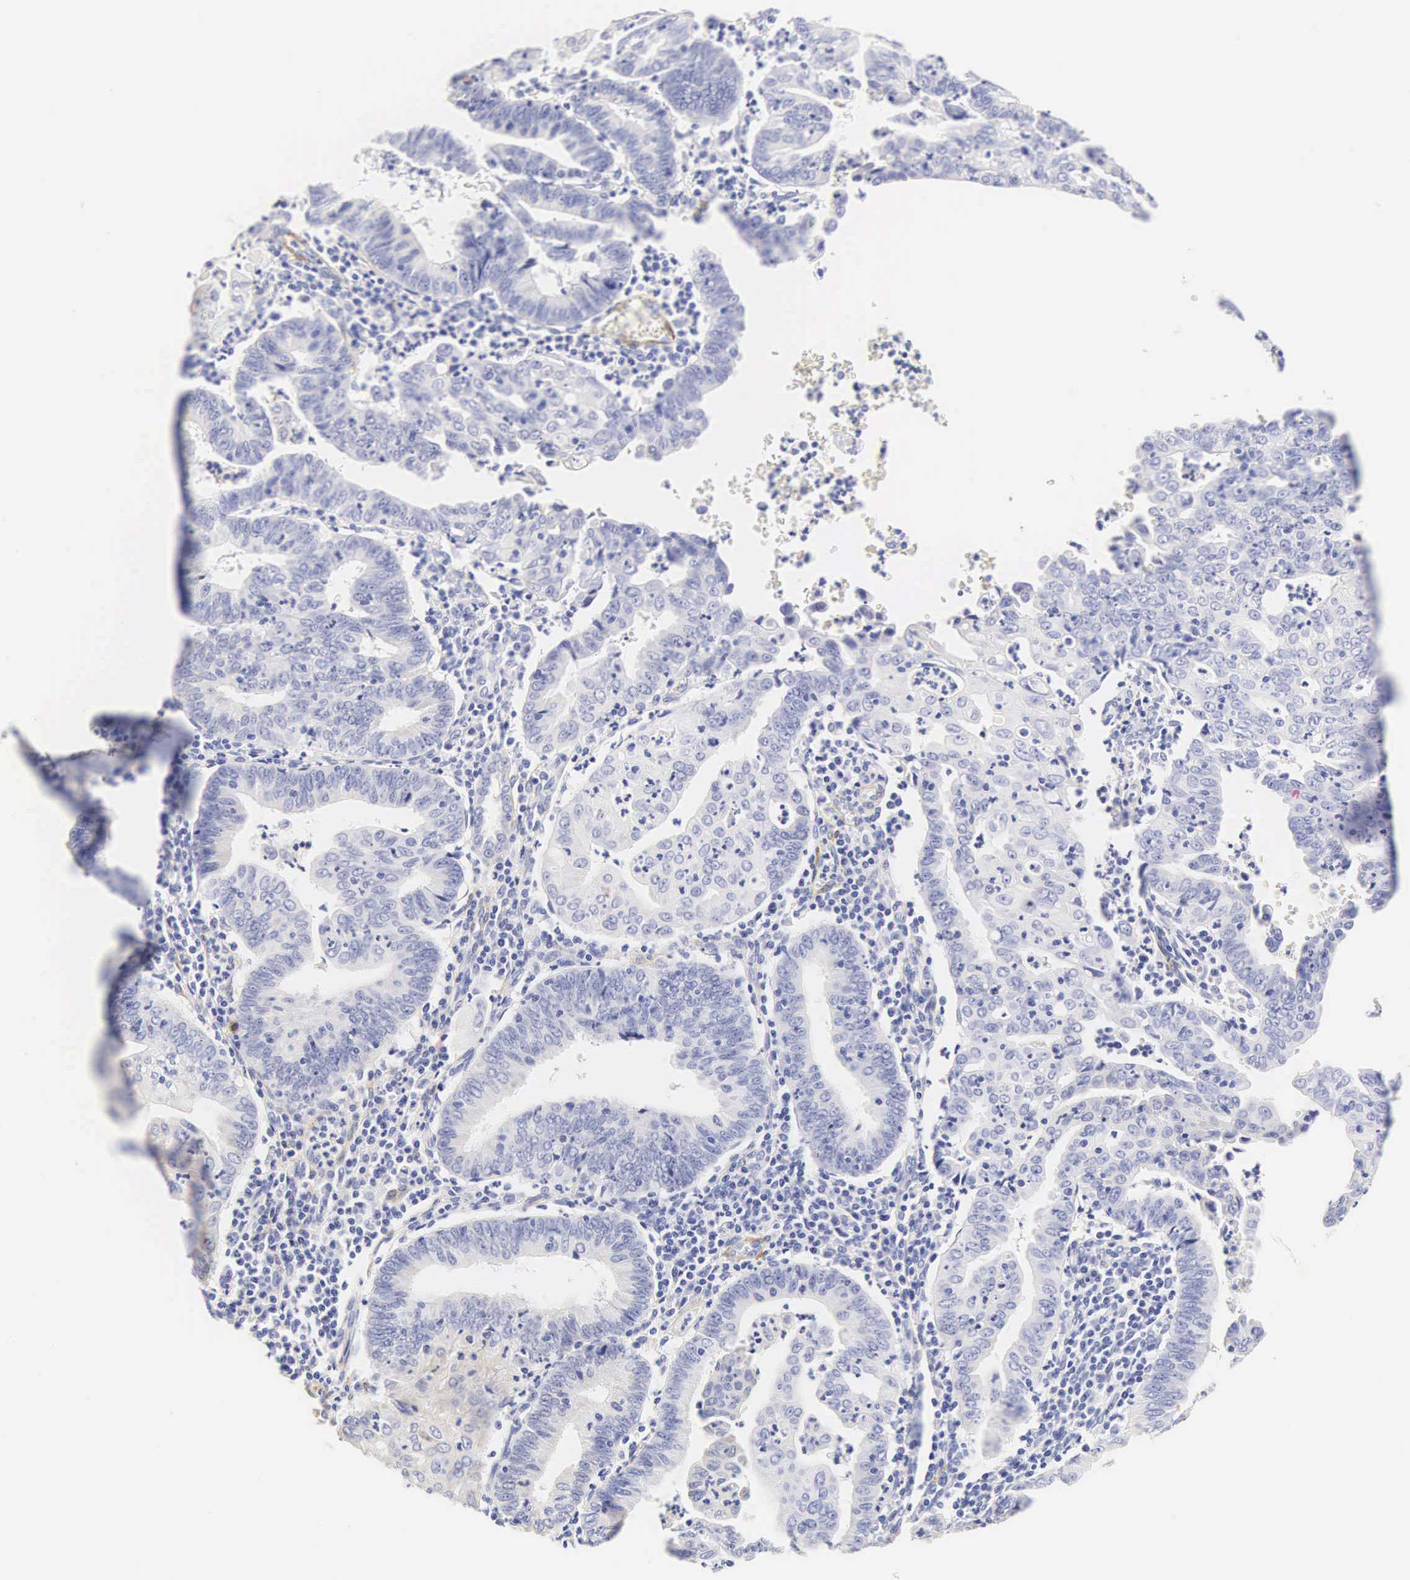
{"staining": {"intensity": "negative", "quantity": "none", "location": "none"}, "tissue": "endometrial cancer", "cell_type": "Tumor cells", "image_type": "cancer", "snomed": [{"axis": "morphology", "description": "Adenocarcinoma, NOS"}, {"axis": "topography", "description": "Endometrium"}], "caption": "Immunohistochemistry of endometrial cancer (adenocarcinoma) demonstrates no expression in tumor cells.", "gene": "CNN1", "patient": {"sex": "female", "age": 60}}